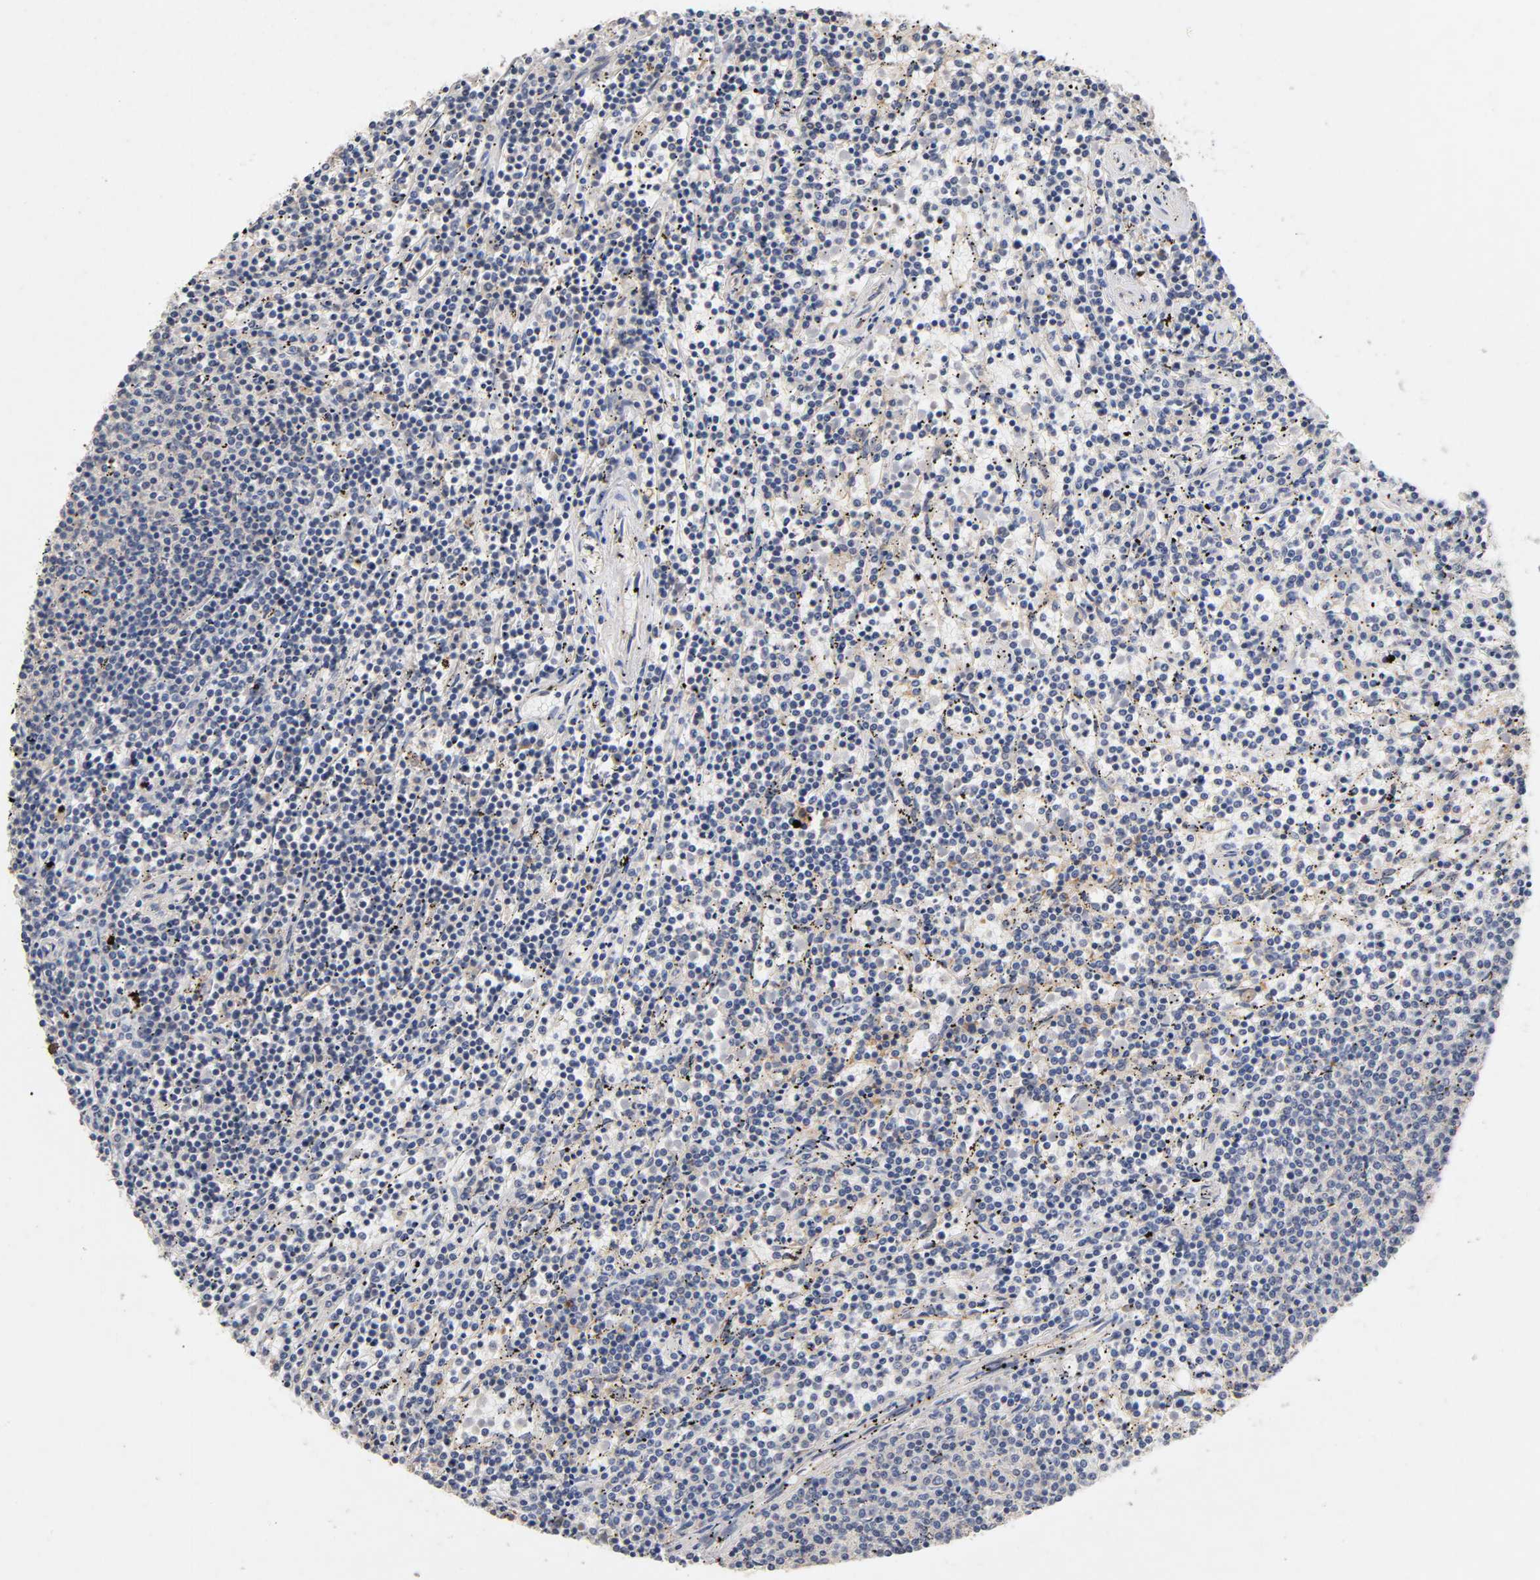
{"staining": {"intensity": "weak", "quantity": "<25%", "location": "cytoplasmic/membranous"}, "tissue": "lymphoma", "cell_type": "Tumor cells", "image_type": "cancer", "snomed": [{"axis": "morphology", "description": "Malignant lymphoma, non-Hodgkin's type, Low grade"}, {"axis": "topography", "description": "Spleen"}], "caption": "An IHC histopathology image of low-grade malignant lymphoma, non-Hodgkin's type is shown. There is no staining in tumor cells of low-grade malignant lymphoma, non-Hodgkin's type.", "gene": "PDZD11", "patient": {"sex": "female", "age": 50}}